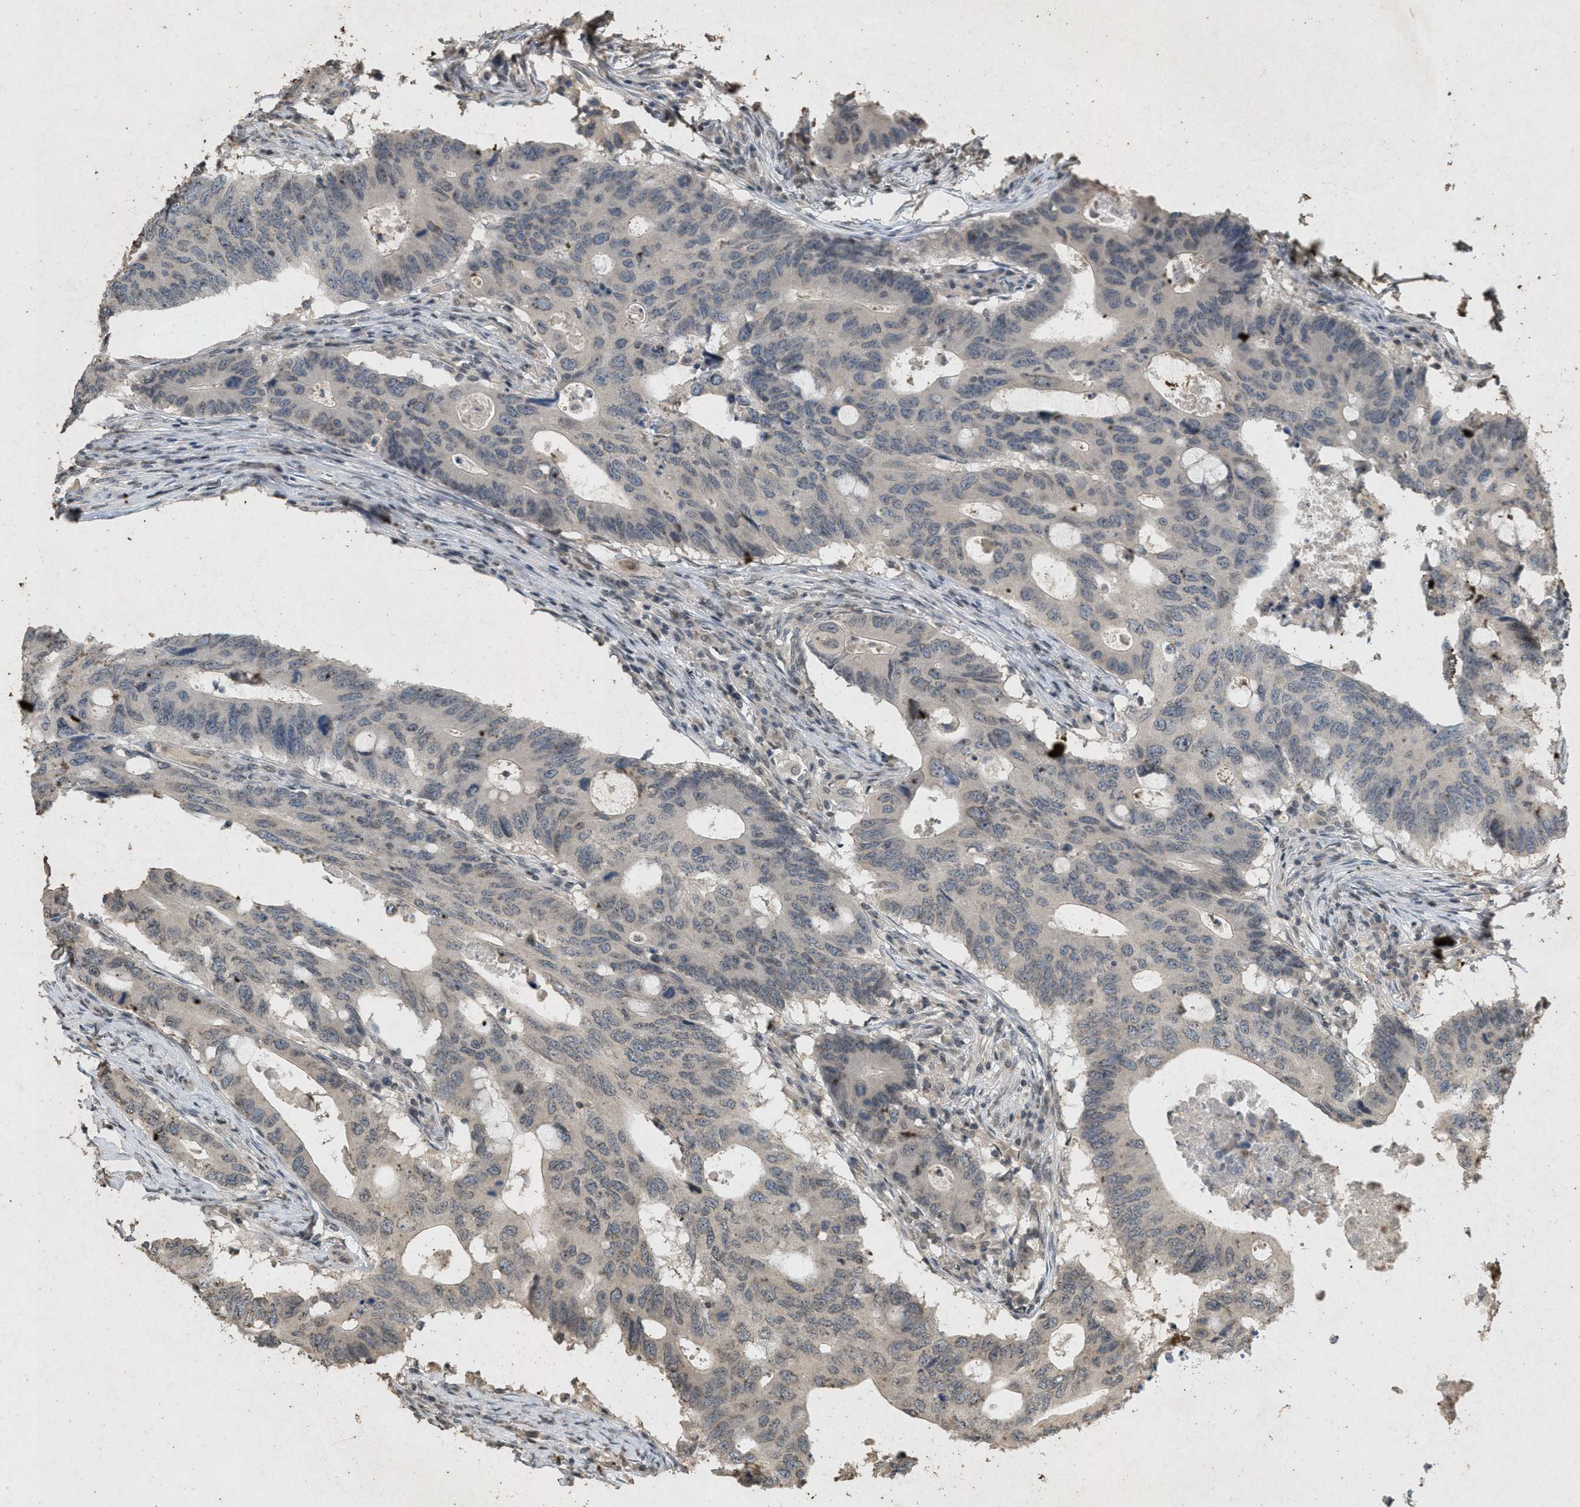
{"staining": {"intensity": "weak", "quantity": "<25%", "location": "cytoplasmic/membranous,nuclear"}, "tissue": "colorectal cancer", "cell_type": "Tumor cells", "image_type": "cancer", "snomed": [{"axis": "morphology", "description": "Adenocarcinoma, NOS"}, {"axis": "topography", "description": "Colon"}], "caption": "An immunohistochemistry (IHC) photomicrograph of colorectal adenocarcinoma is shown. There is no staining in tumor cells of colorectal adenocarcinoma. (Immunohistochemistry (ihc), brightfield microscopy, high magnification).", "gene": "ABHD6", "patient": {"sex": "male", "age": 71}}